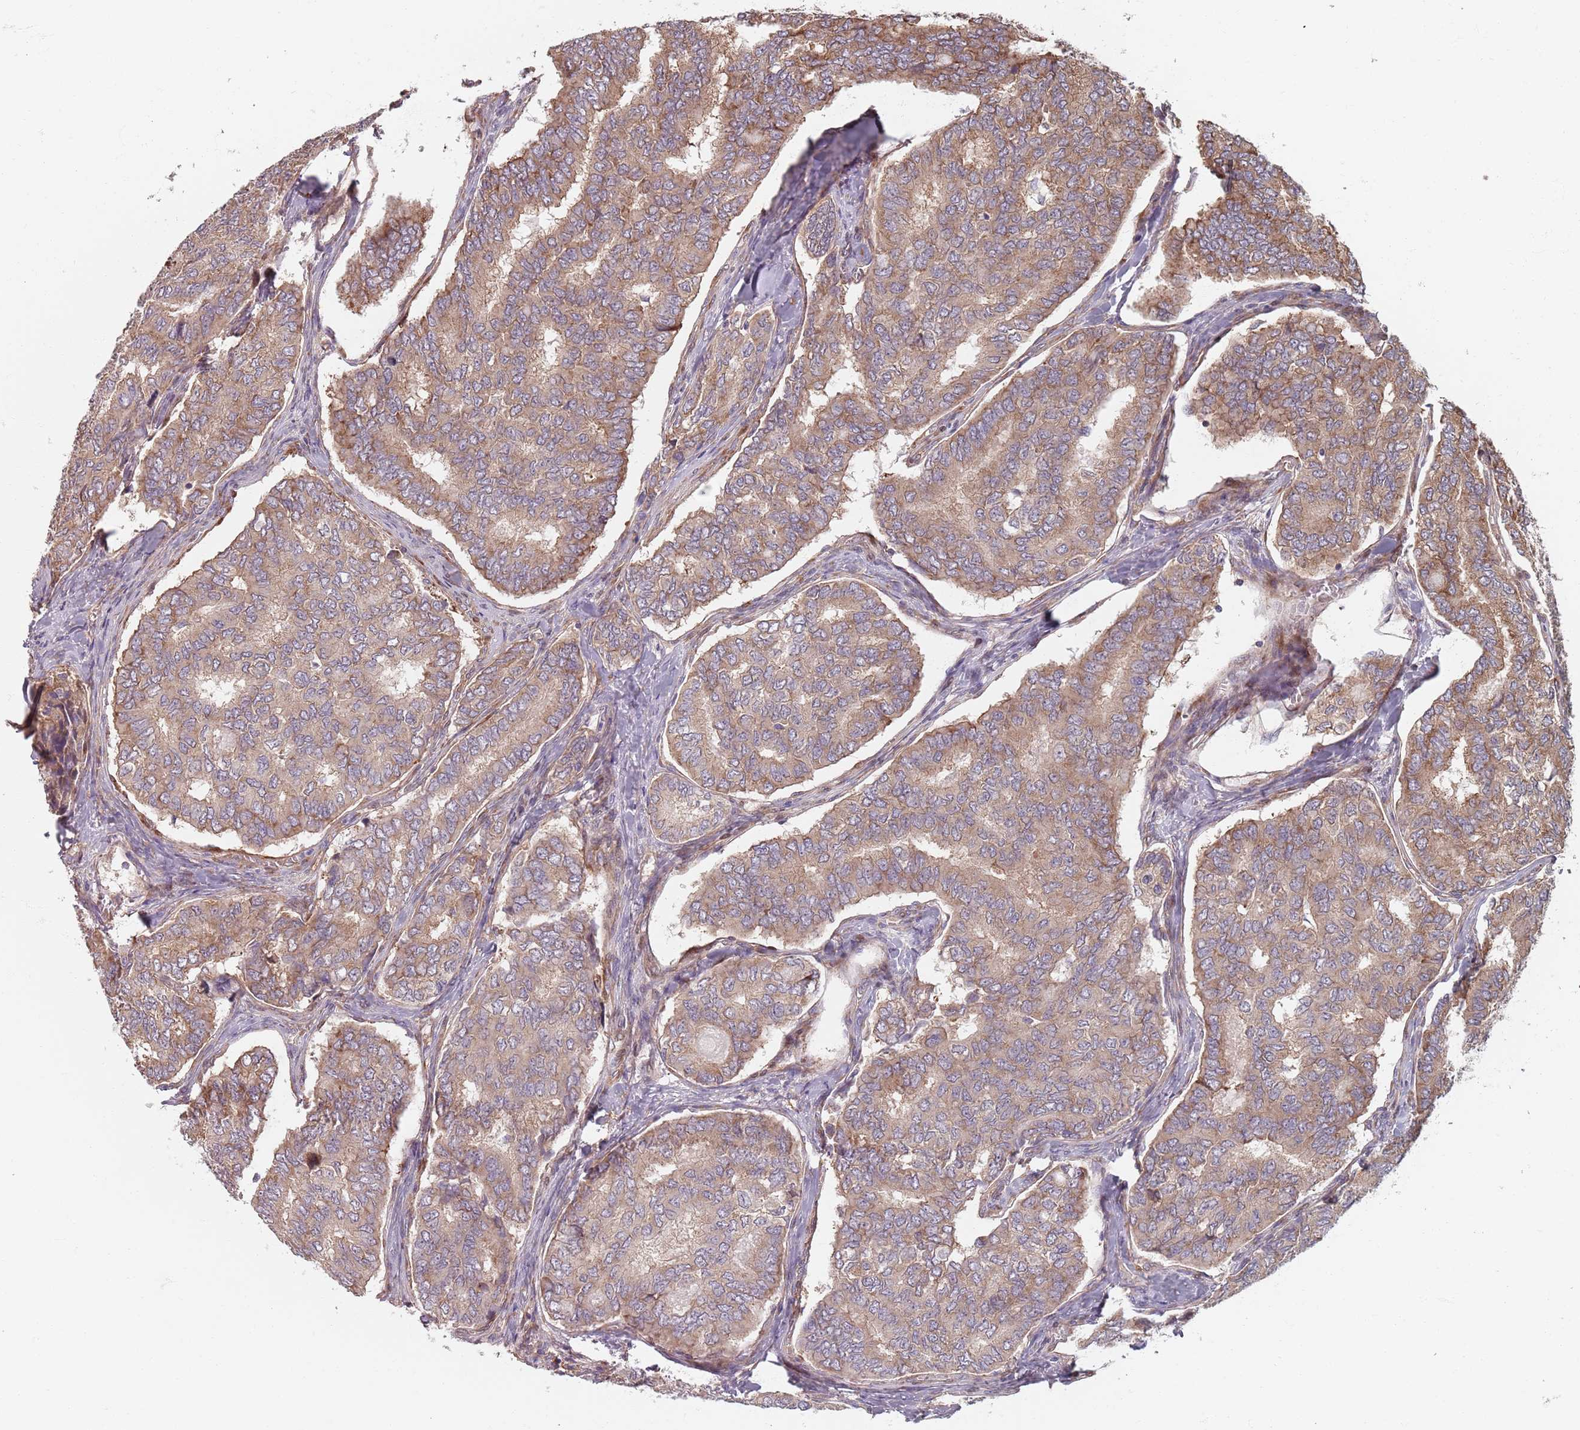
{"staining": {"intensity": "moderate", "quantity": ">75%", "location": "cytoplasmic/membranous"}, "tissue": "thyroid cancer", "cell_type": "Tumor cells", "image_type": "cancer", "snomed": [{"axis": "morphology", "description": "Papillary adenocarcinoma, NOS"}, {"axis": "topography", "description": "Thyroid gland"}], "caption": "Tumor cells exhibit medium levels of moderate cytoplasmic/membranous expression in approximately >75% of cells in human thyroid cancer. The staining is performed using DAB (3,3'-diaminobenzidine) brown chromogen to label protein expression. The nuclei are counter-stained blue using hematoxylin.", "gene": "NOTCH3", "patient": {"sex": "female", "age": 35}}